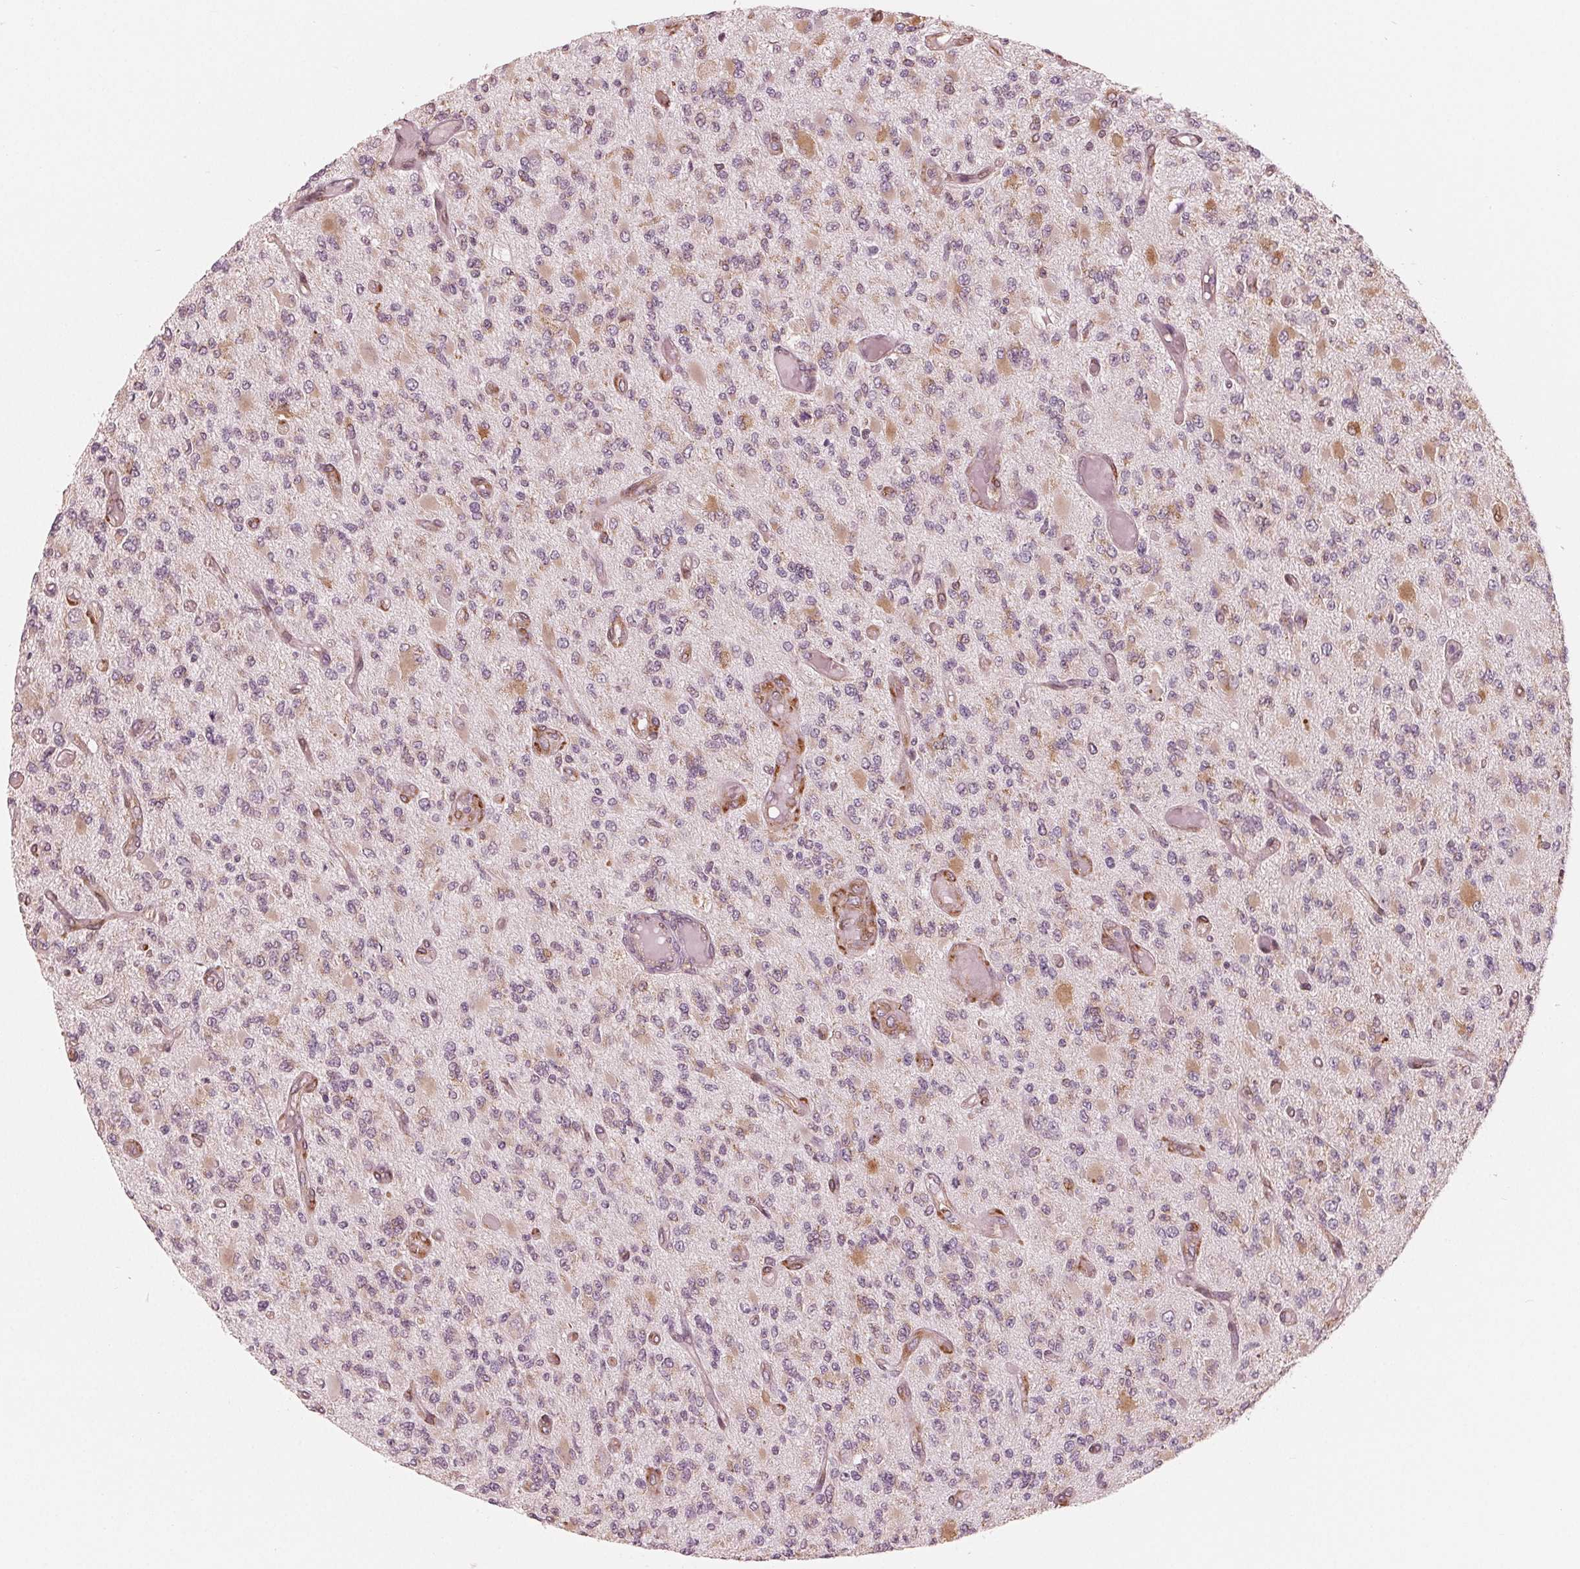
{"staining": {"intensity": "weak", "quantity": "25%-75%", "location": "cytoplasmic/membranous"}, "tissue": "glioma", "cell_type": "Tumor cells", "image_type": "cancer", "snomed": [{"axis": "morphology", "description": "Glioma, malignant, High grade"}, {"axis": "topography", "description": "Brain"}], "caption": "About 25%-75% of tumor cells in human glioma show weak cytoplasmic/membranous protein staining as visualized by brown immunohistochemical staining.", "gene": "IKBIP", "patient": {"sex": "female", "age": 63}}